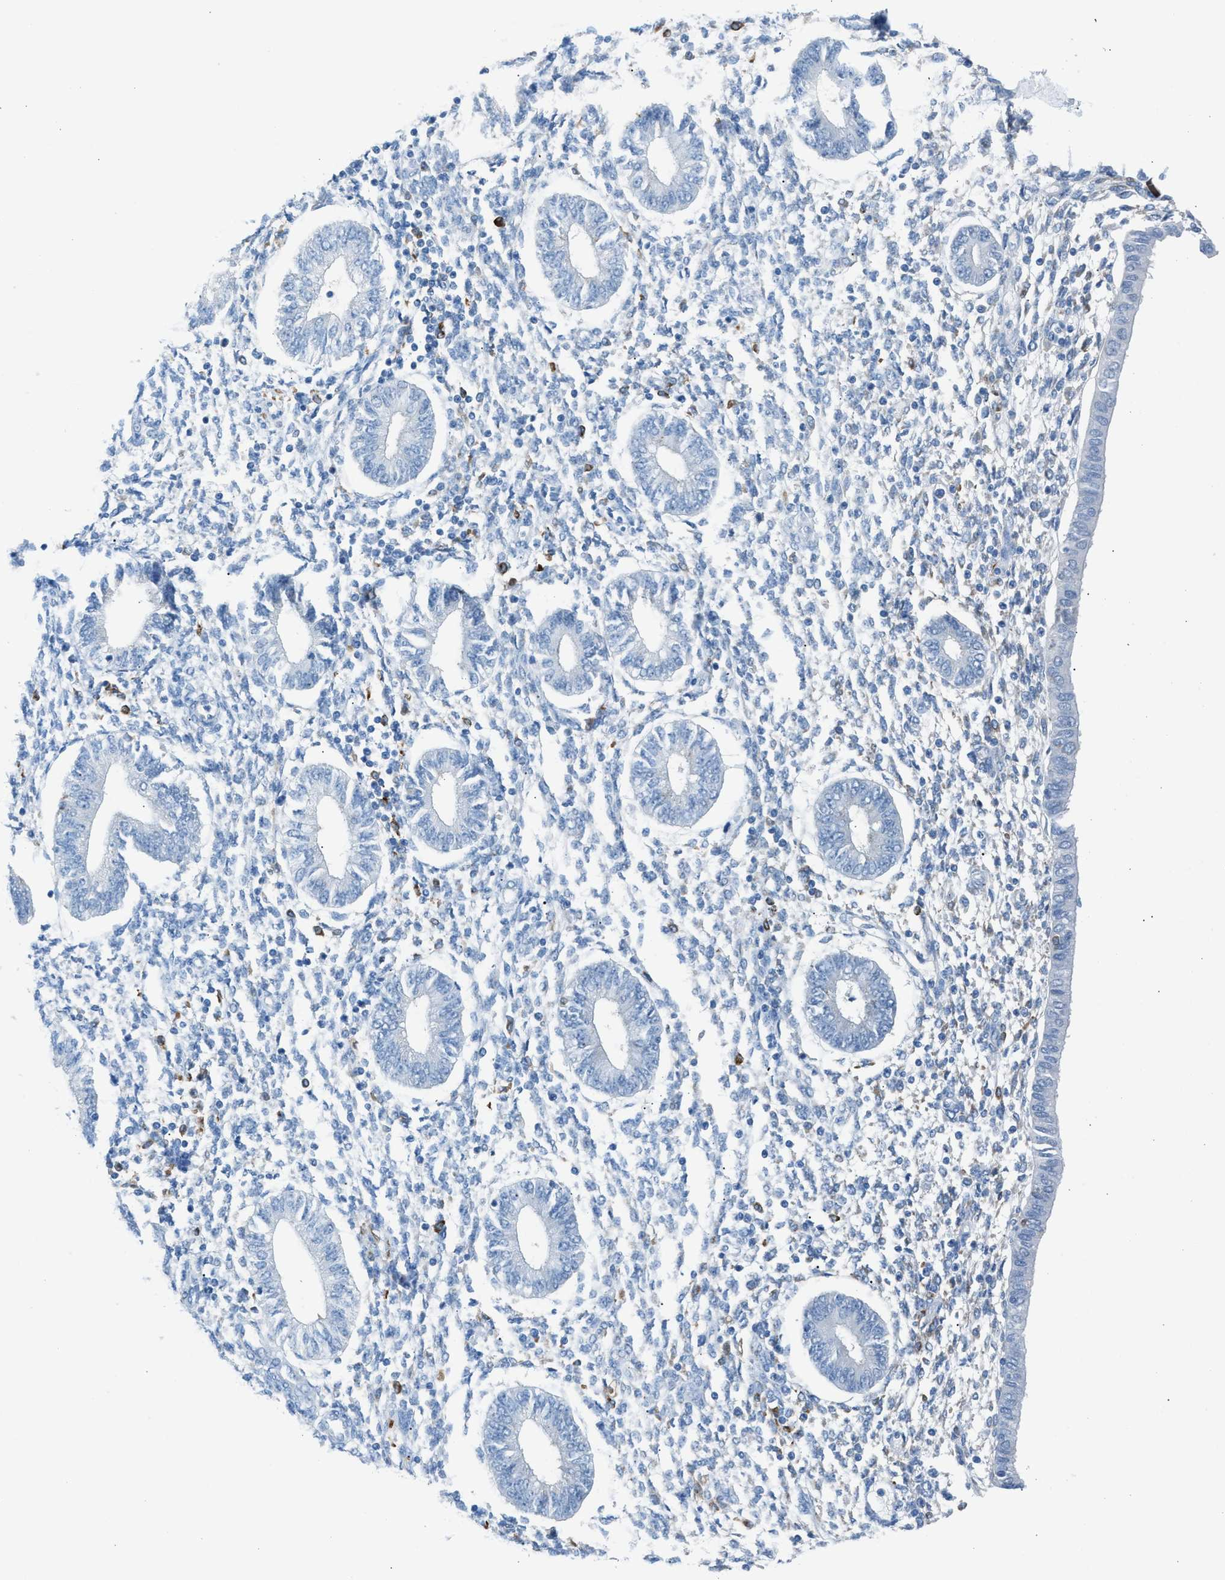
{"staining": {"intensity": "negative", "quantity": "none", "location": "none"}, "tissue": "endometrium", "cell_type": "Cells in endometrial stroma", "image_type": "normal", "snomed": [{"axis": "morphology", "description": "Normal tissue, NOS"}, {"axis": "topography", "description": "Endometrium"}], "caption": "High power microscopy photomicrograph of an IHC histopathology image of unremarkable endometrium, revealing no significant staining in cells in endometrial stroma.", "gene": "CLEC10A", "patient": {"sex": "female", "age": 50}}